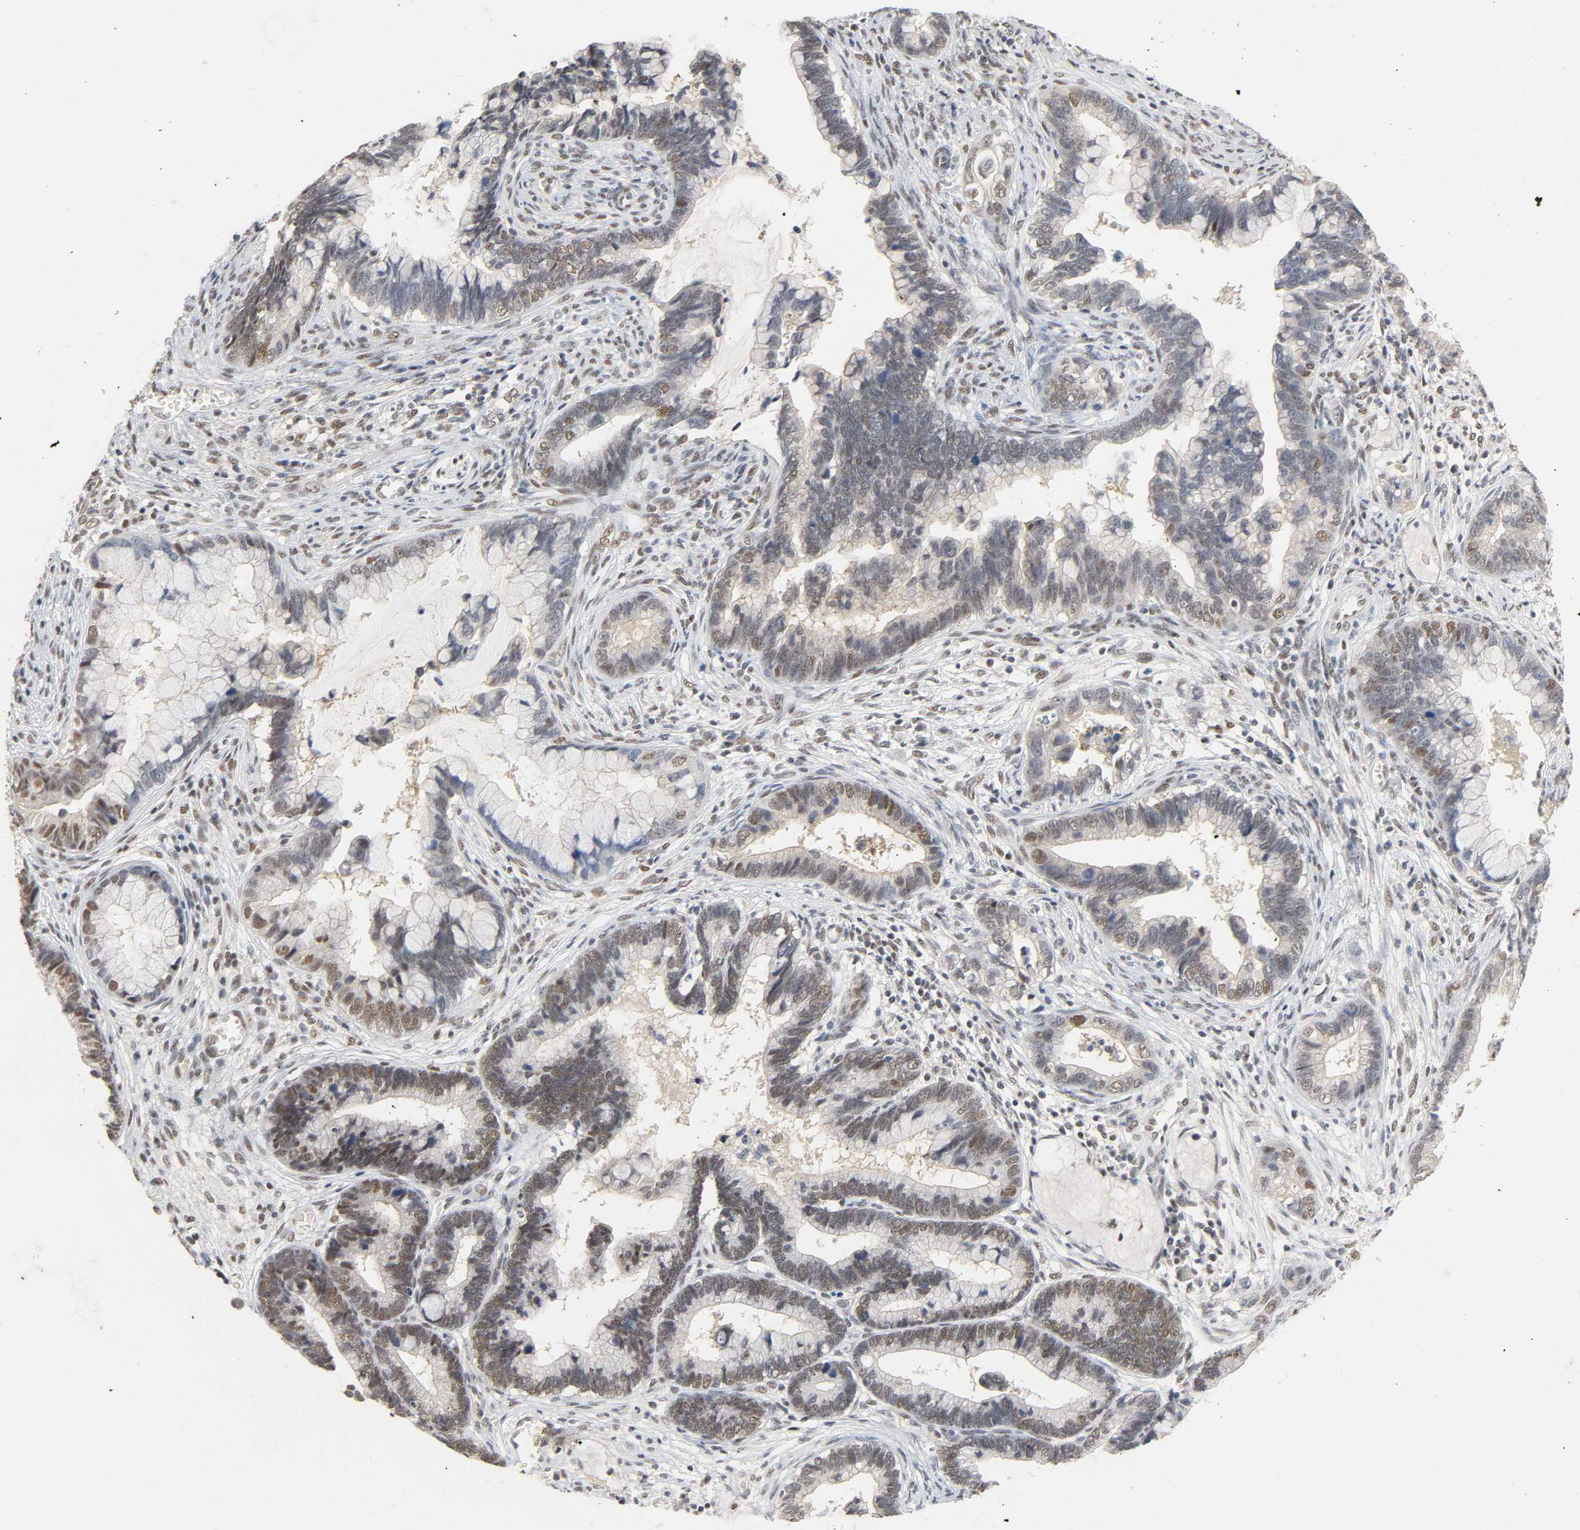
{"staining": {"intensity": "moderate", "quantity": ">75%", "location": "nuclear"}, "tissue": "cervical cancer", "cell_type": "Tumor cells", "image_type": "cancer", "snomed": [{"axis": "morphology", "description": "Adenocarcinoma, NOS"}, {"axis": "topography", "description": "Cervix"}], "caption": "Moderate nuclear protein expression is present in about >75% of tumor cells in cervical cancer.", "gene": "NCOA6", "patient": {"sex": "female", "age": 44}}